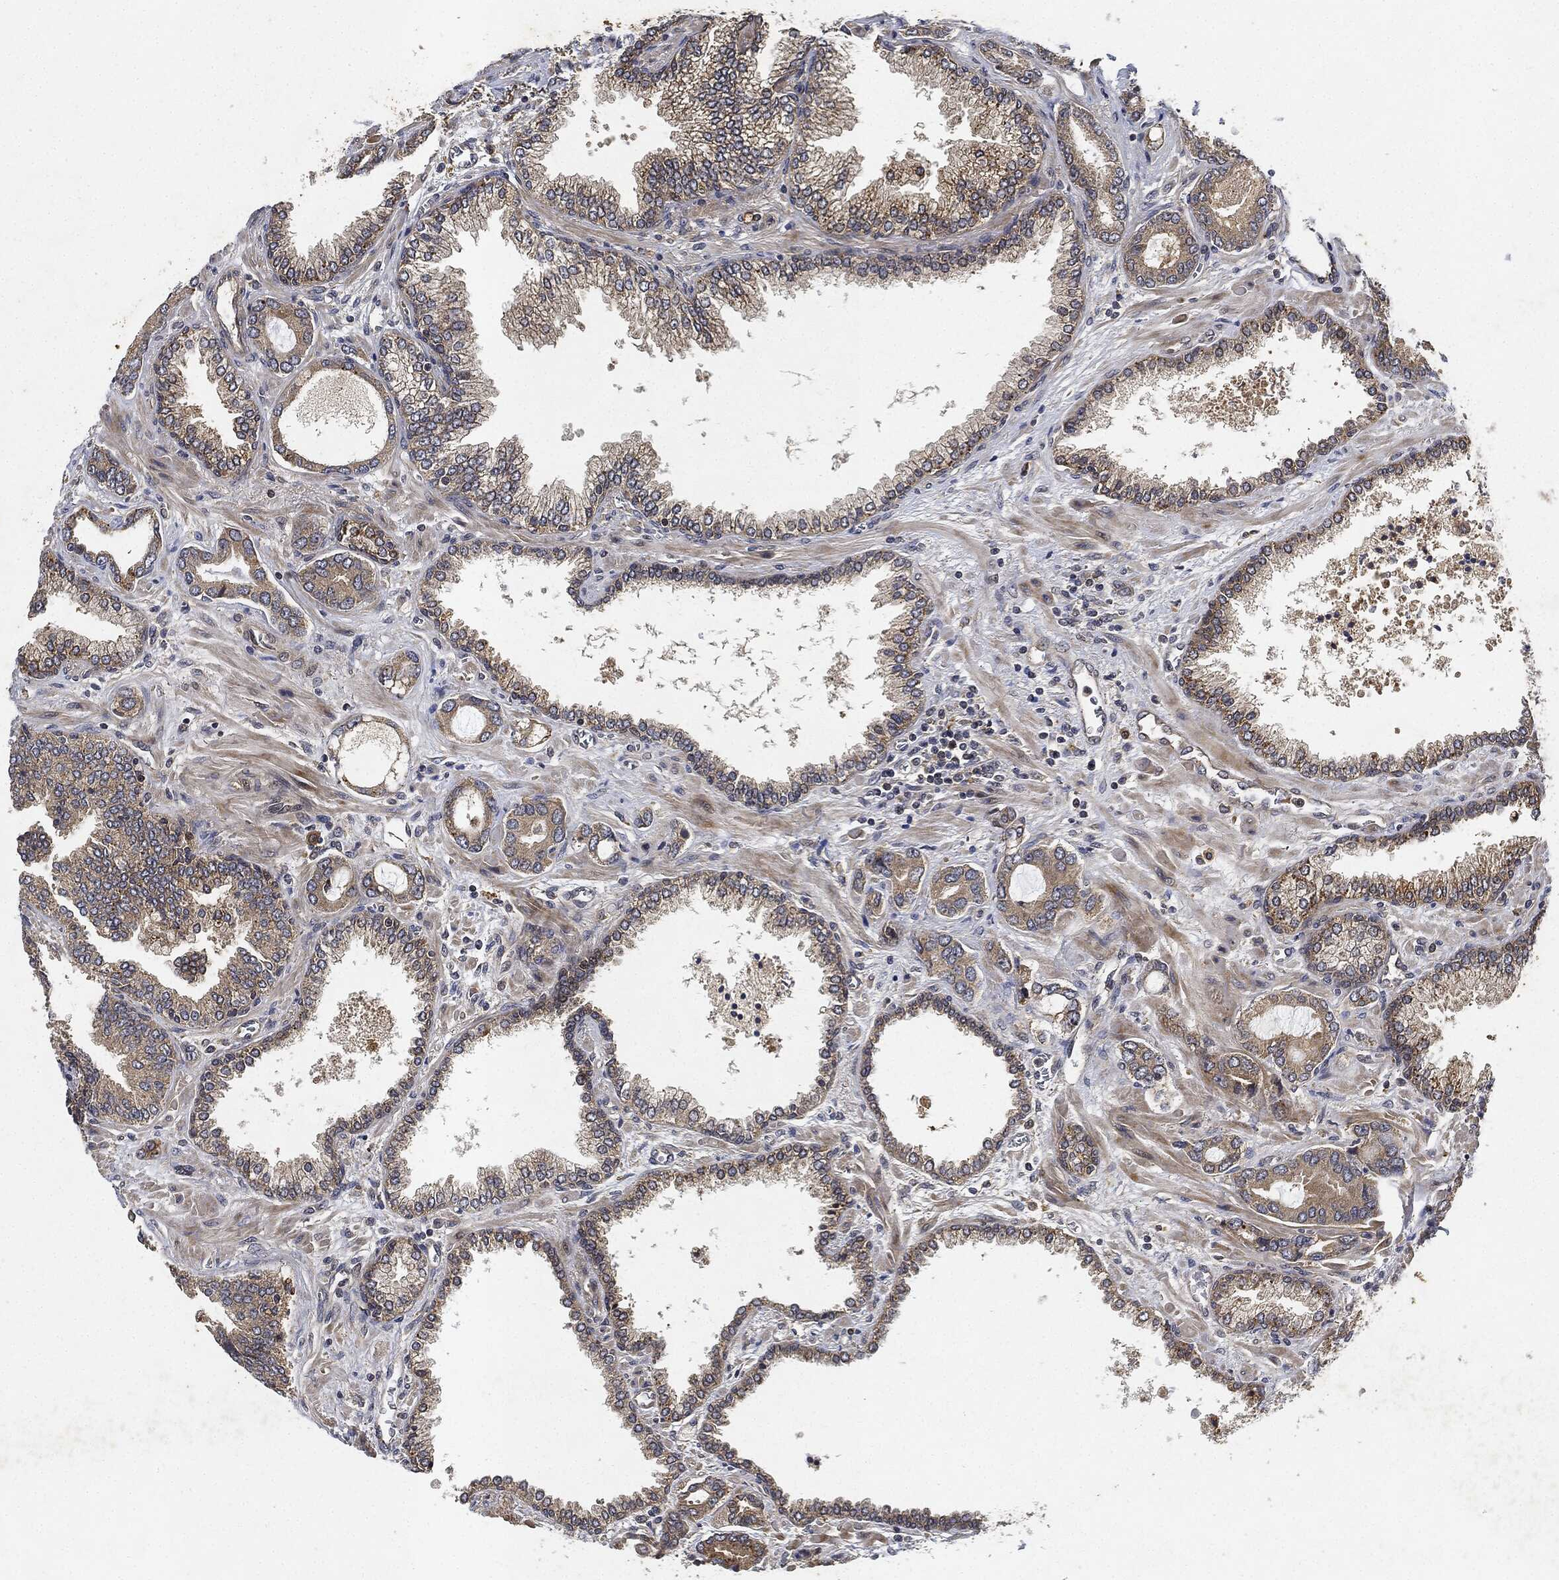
{"staining": {"intensity": "weak", "quantity": ">75%", "location": "cytoplasmic/membranous"}, "tissue": "prostate cancer", "cell_type": "Tumor cells", "image_type": "cancer", "snomed": [{"axis": "morphology", "description": "Adenocarcinoma, Low grade"}, {"axis": "topography", "description": "Prostate"}], "caption": "Human prostate cancer stained for a protein (brown) demonstrates weak cytoplasmic/membranous positive staining in about >75% of tumor cells.", "gene": "MLST8", "patient": {"sex": "male", "age": 68}}